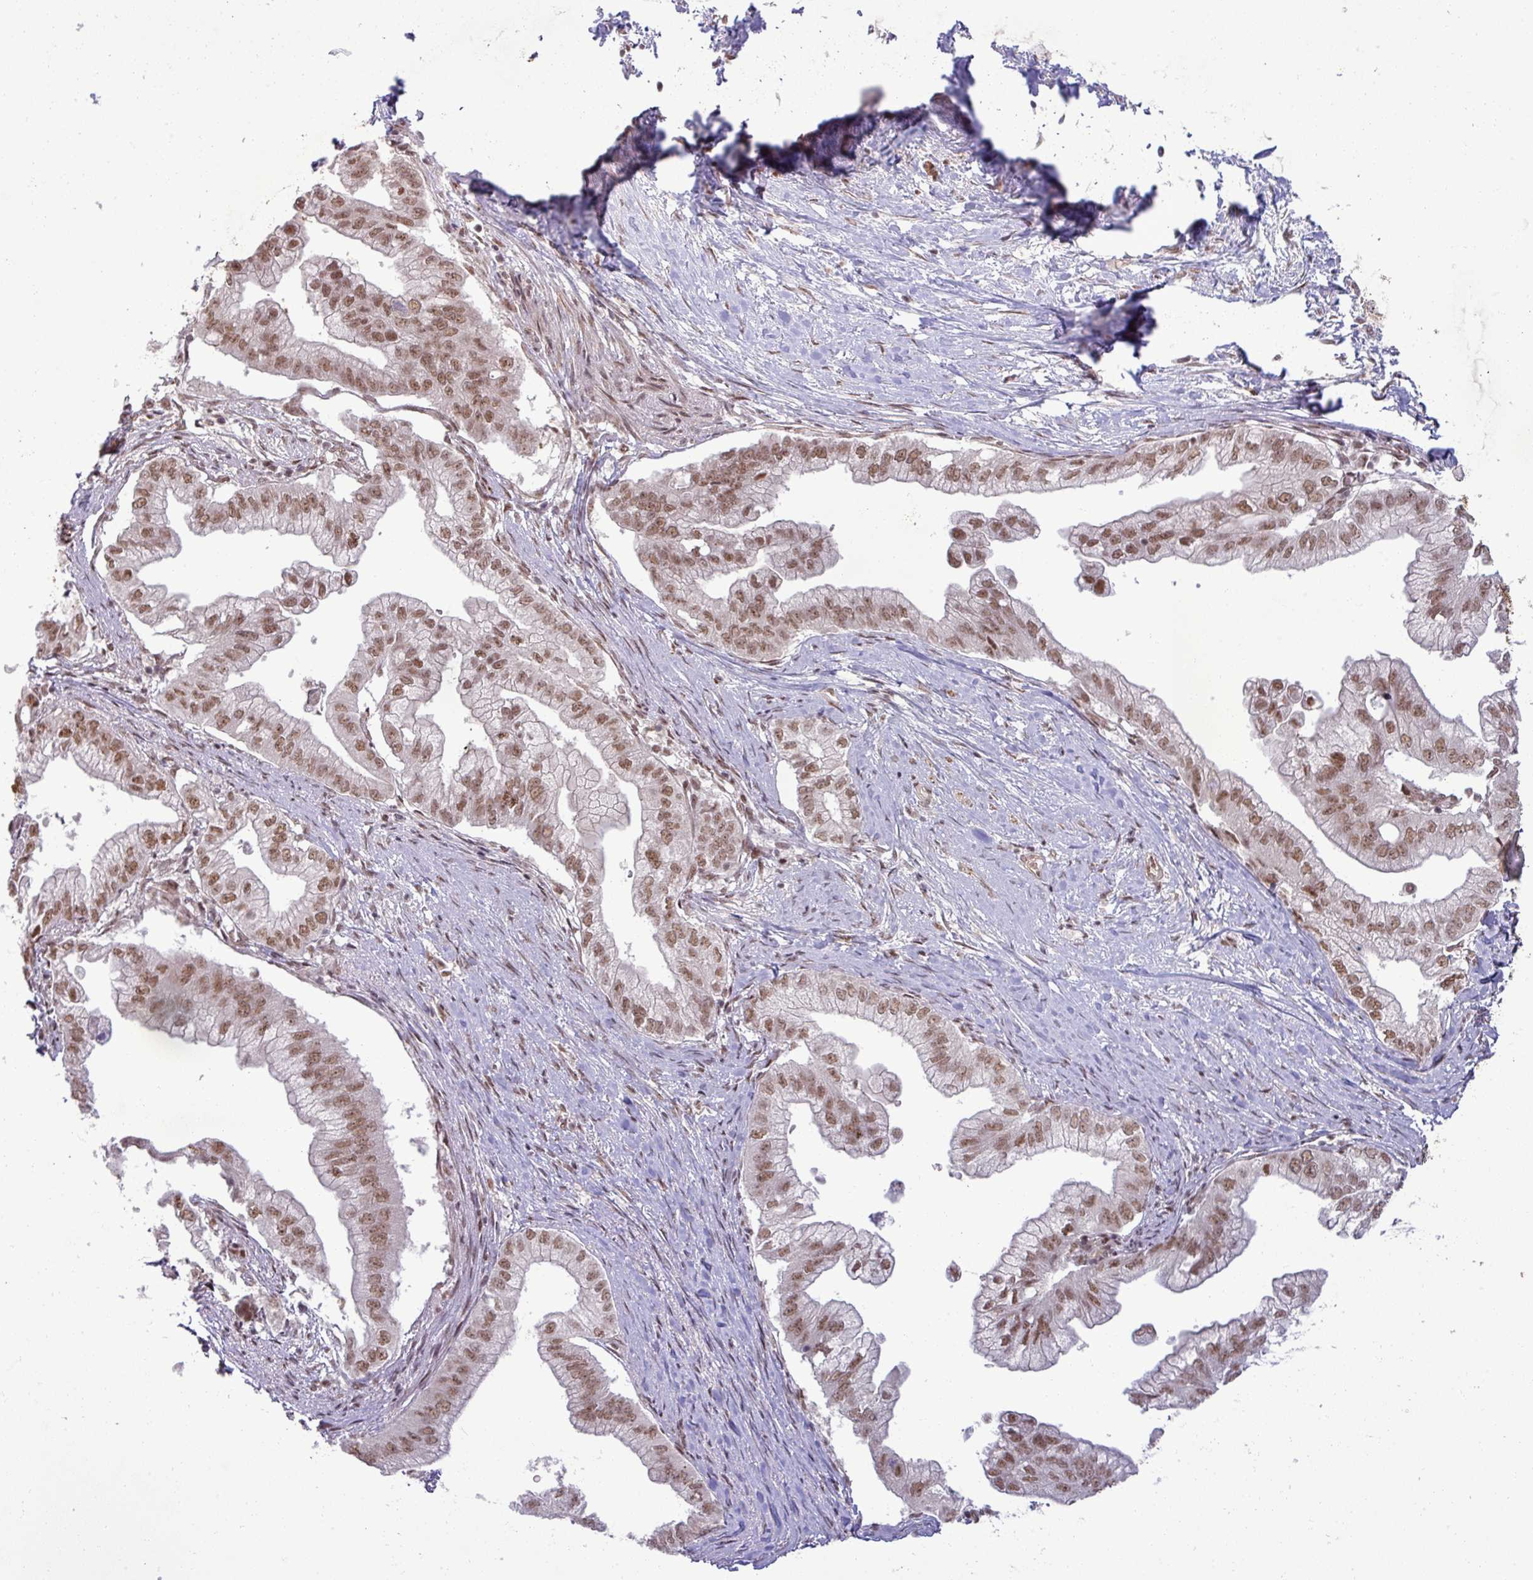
{"staining": {"intensity": "moderate", "quantity": ">75%", "location": "nuclear"}, "tissue": "pancreatic cancer", "cell_type": "Tumor cells", "image_type": "cancer", "snomed": [{"axis": "morphology", "description": "Adenocarcinoma, NOS"}, {"axis": "topography", "description": "Pancreas"}], "caption": "Immunohistochemical staining of pancreatic cancer displays medium levels of moderate nuclear protein positivity in about >75% of tumor cells. (DAB (3,3'-diaminobenzidine) = brown stain, brightfield microscopy at high magnification).", "gene": "PTPN20", "patient": {"sex": "male", "age": 70}}